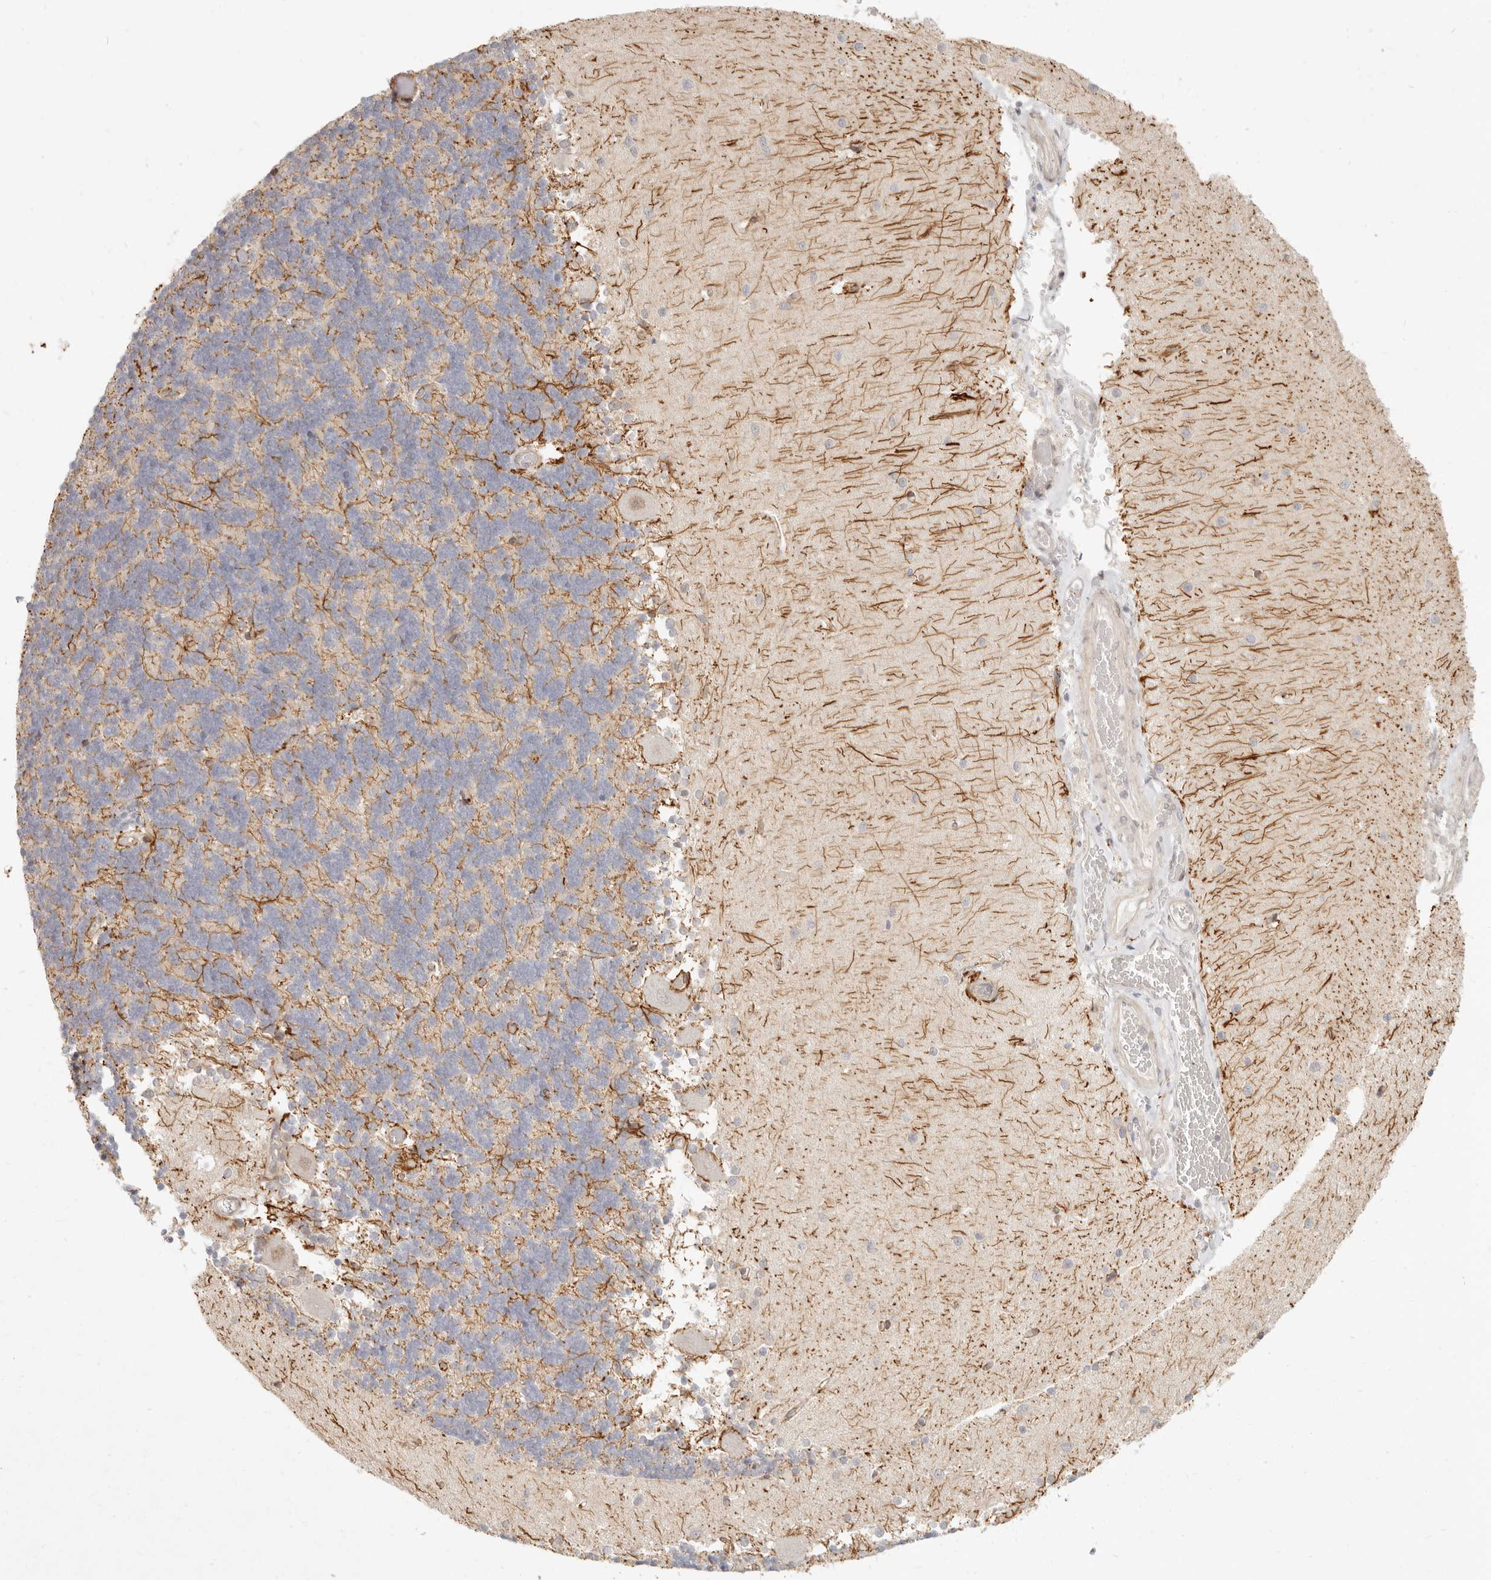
{"staining": {"intensity": "moderate", "quantity": "<25%", "location": "cytoplasmic/membranous"}, "tissue": "cerebellum", "cell_type": "Cells in granular layer", "image_type": "normal", "snomed": [{"axis": "morphology", "description": "Normal tissue, NOS"}, {"axis": "topography", "description": "Cerebellum"}], "caption": "The image shows staining of normal cerebellum, revealing moderate cytoplasmic/membranous protein expression (brown color) within cells in granular layer.", "gene": "TUFT1", "patient": {"sex": "male", "age": 37}}